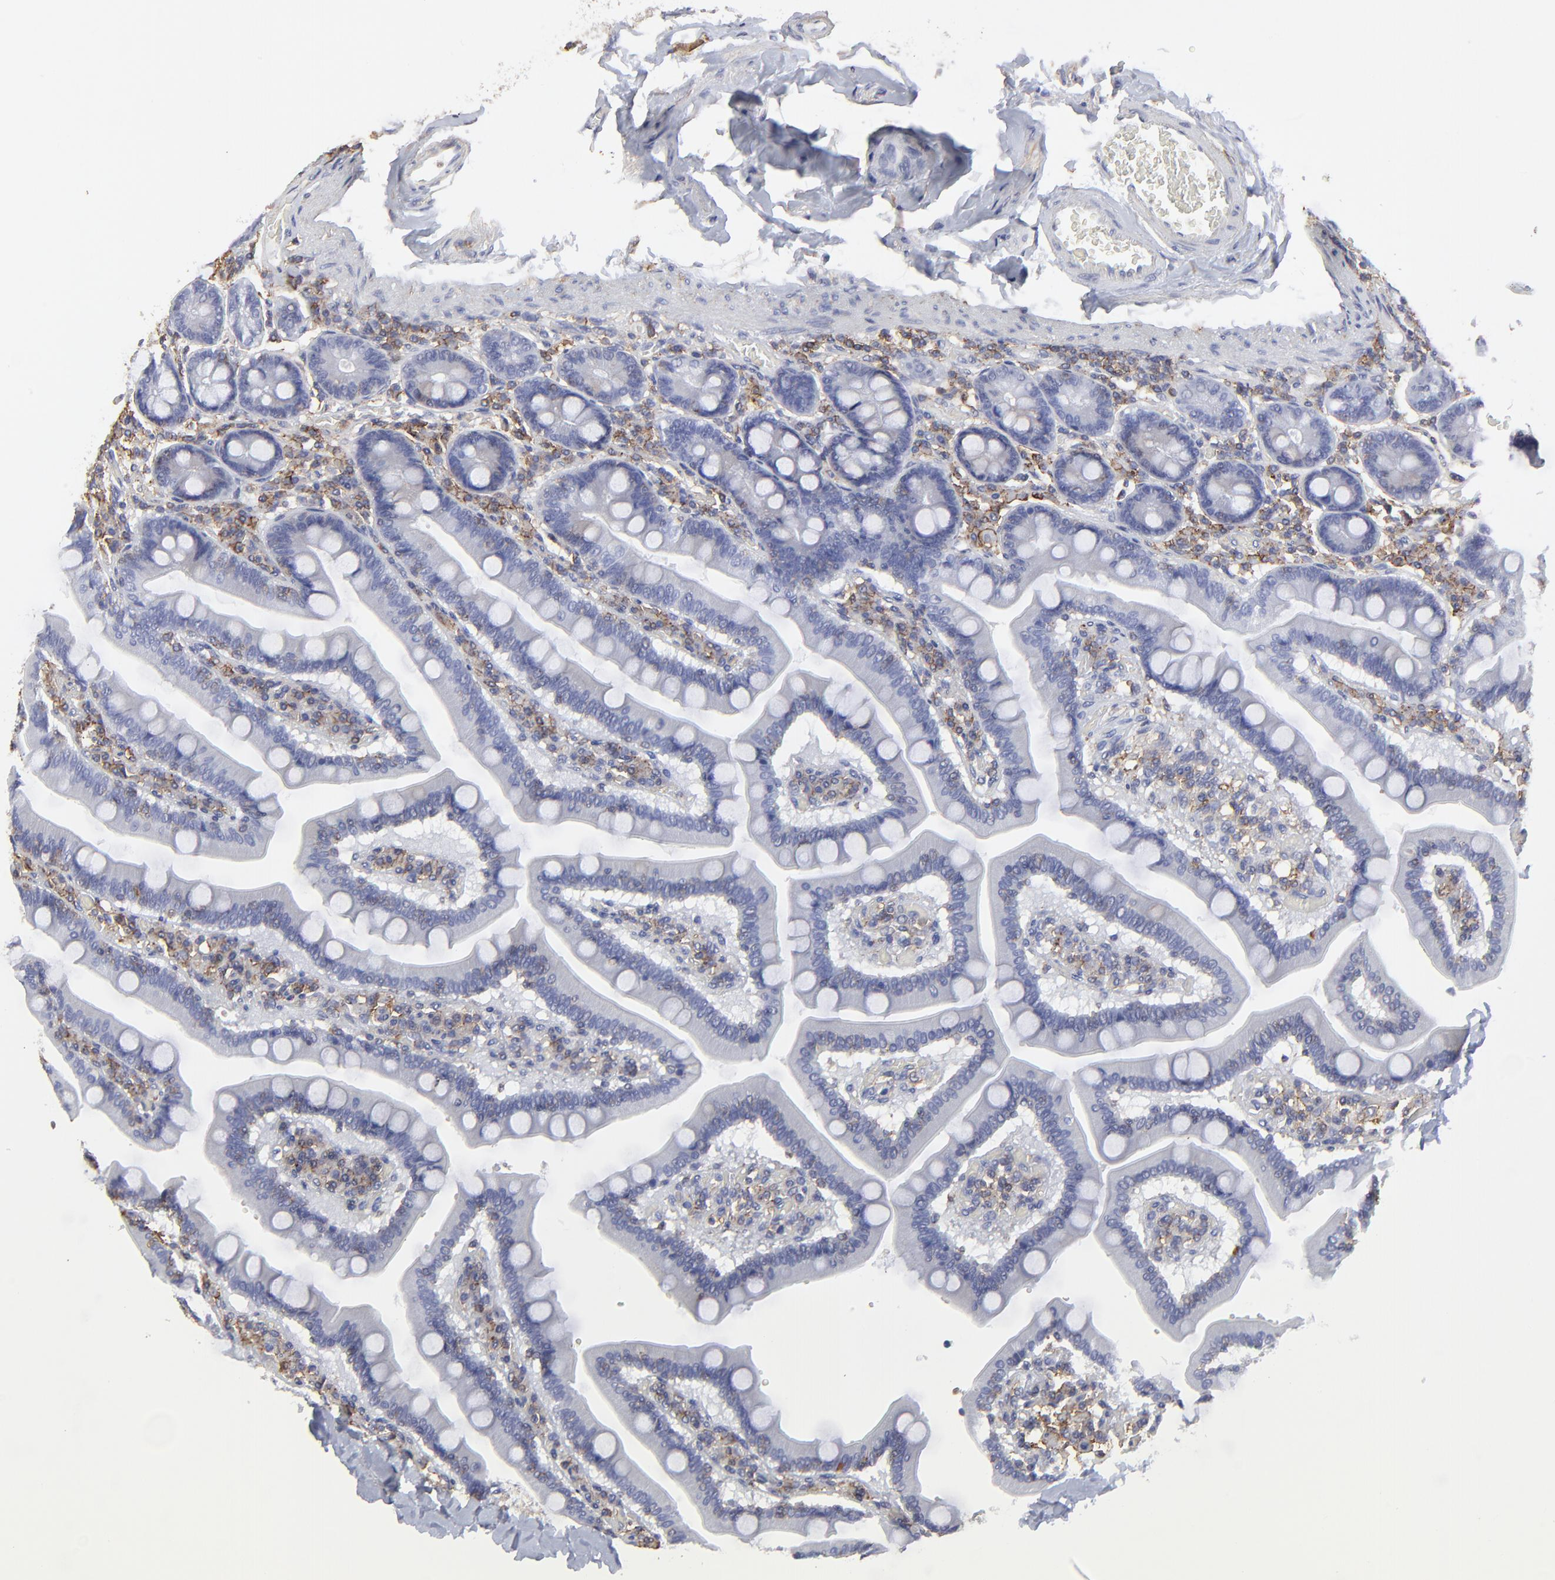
{"staining": {"intensity": "negative", "quantity": "none", "location": "none"}, "tissue": "duodenum", "cell_type": "Glandular cells", "image_type": "normal", "snomed": [{"axis": "morphology", "description": "Normal tissue, NOS"}, {"axis": "topography", "description": "Duodenum"}], "caption": "Immunohistochemical staining of normal human duodenum exhibits no significant expression in glandular cells.", "gene": "ANXA6", "patient": {"sex": "male", "age": 66}}